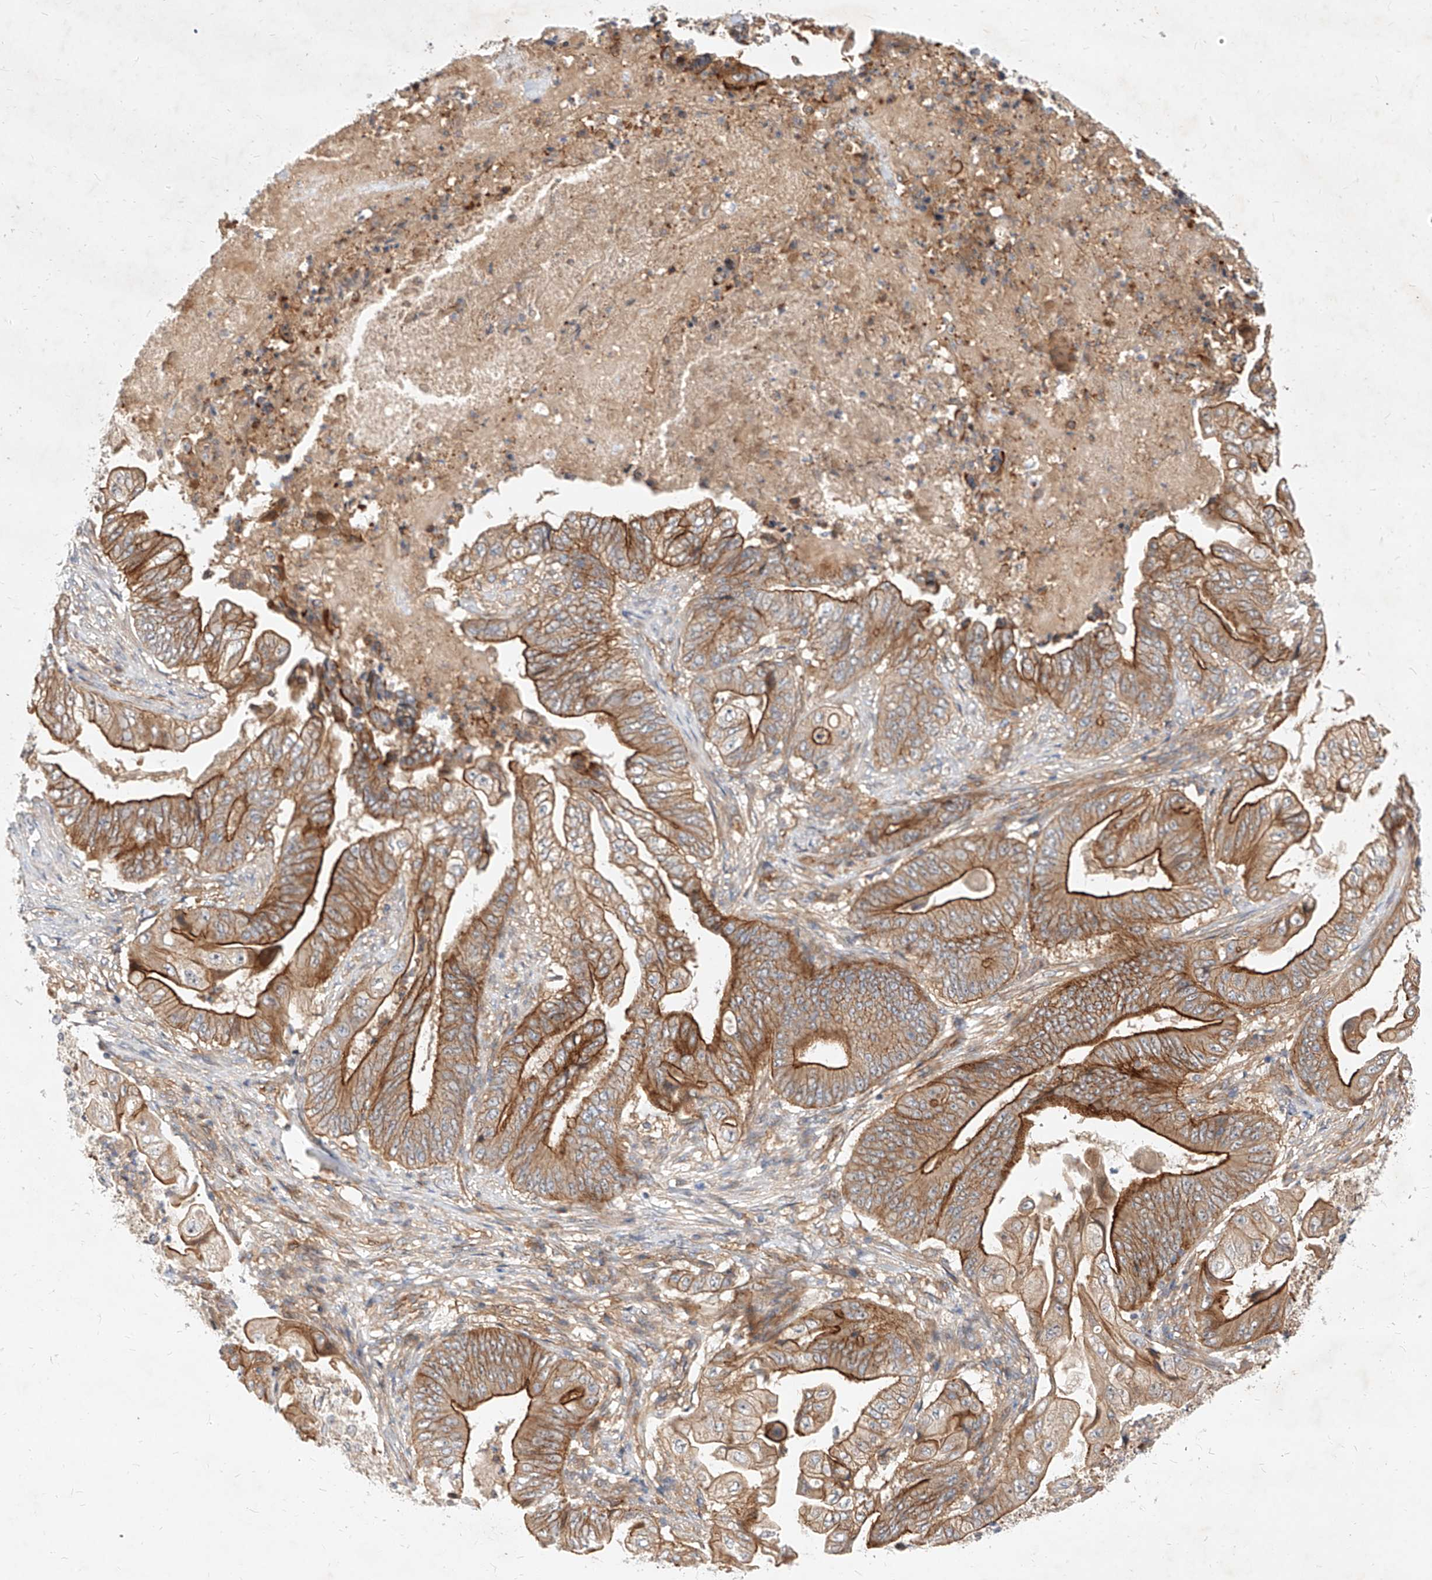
{"staining": {"intensity": "moderate", "quantity": ">75%", "location": "cytoplasmic/membranous"}, "tissue": "stomach cancer", "cell_type": "Tumor cells", "image_type": "cancer", "snomed": [{"axis": "morphology", "description": "Adenocarcinoma, NOS"}, {"axis": "topography", "description": "Stomach"}], "caption": "Immunohistochemical staining of human stomach cancer (adenocarcinoma) shows medium levels of moderate cytoplasmic/membranous protein positivity in about >75% of tumor cells.", "gene": "NFAM1", "patient": {"sex": "female", "age": 73}}